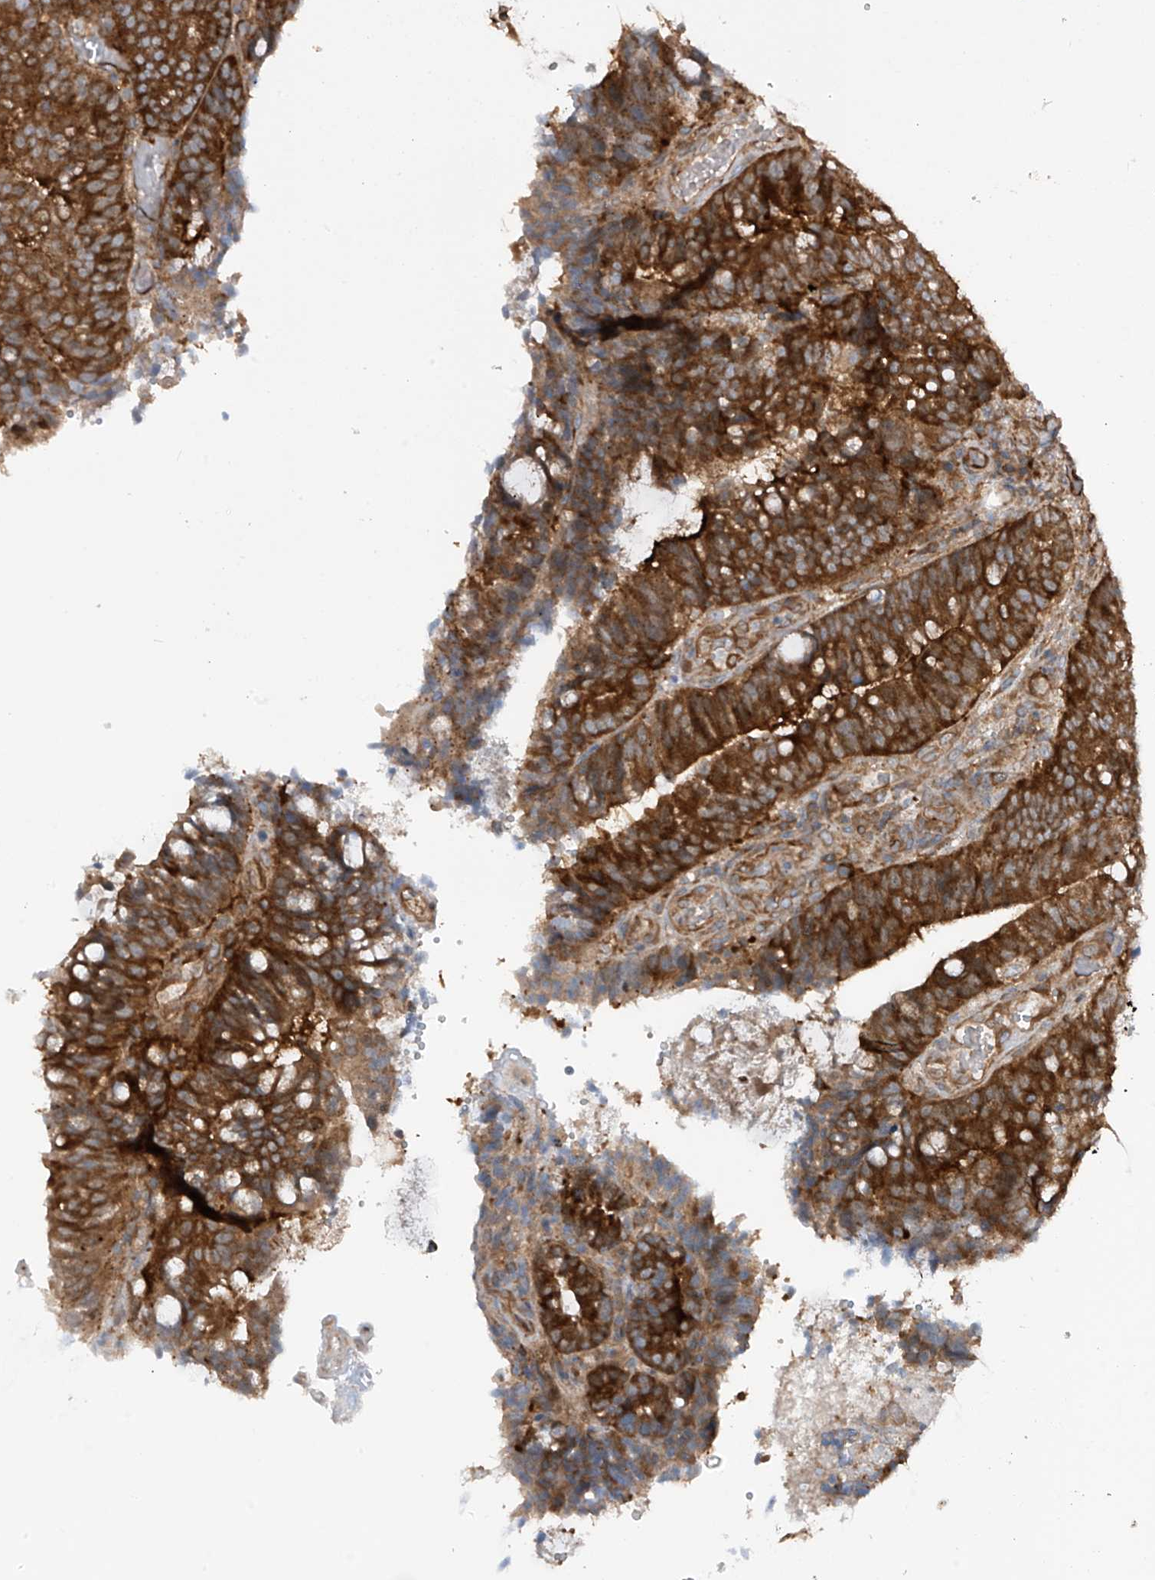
{"staining": {"intensity": "strong", "quantity": ">75%", "location": "cytoplasmic/membranous"}, "tissue": "colorectal cancer", "cell_type": "Tumor cells", "image_type": "cancer", "snomed": [{"axis": "morphology", "description": "Adenocarcinoma, NOS"}, {"axis": "topography", "description": "Colon"}], "caption": "Human colorectal cancer (adenocarcinoma) stained with a brown dye exhibits strong cytoplasmic/membranous positive expression in about >75% of tumor cells.", "gene": "TXNDC9", "patient": {"sex": "female", "age": 66}}